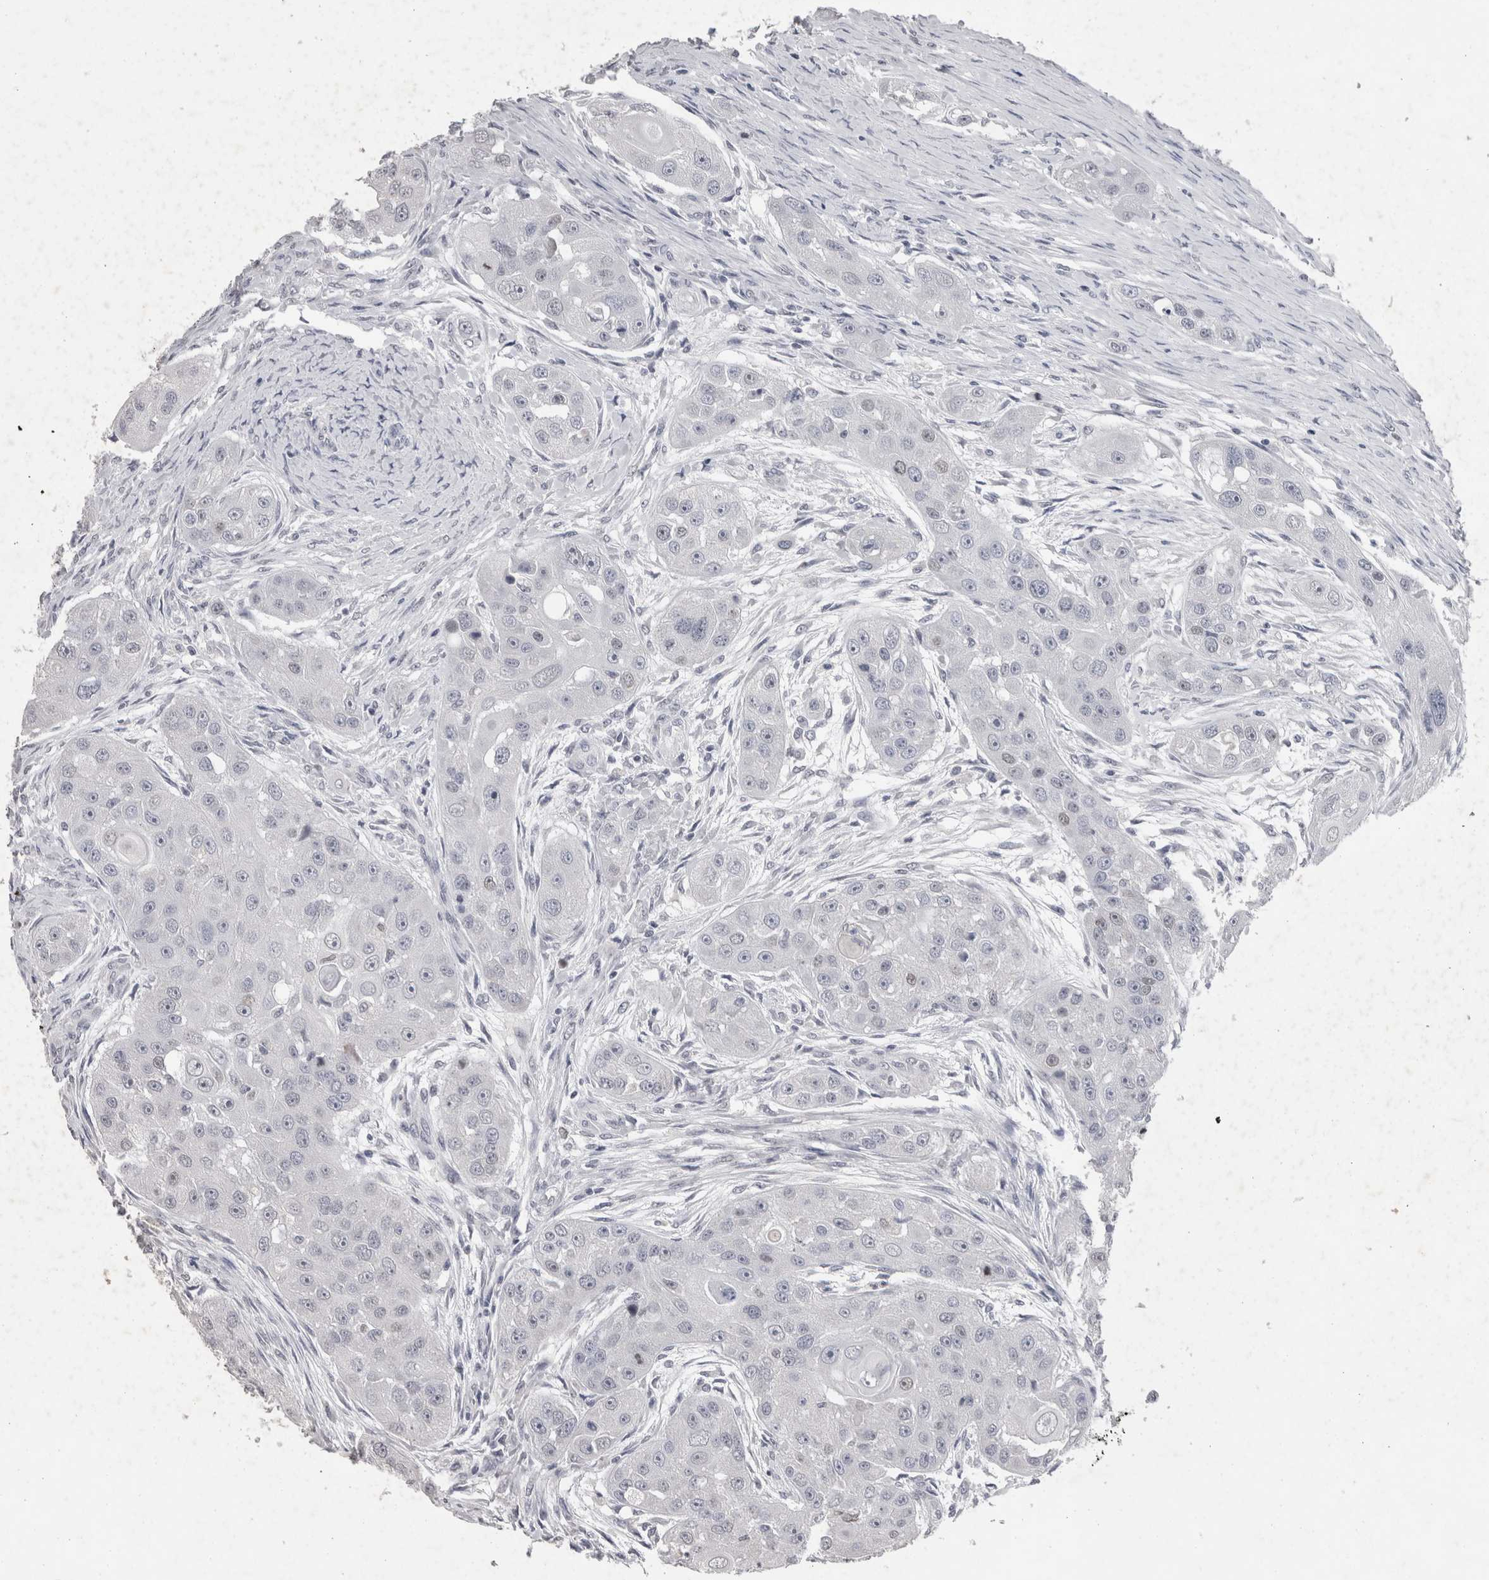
{"staining": {"intensity": "weak", "quantity": "<25%", "location": "nuclear"}, "tissue": "head and neck cancer", "cell_type": "Tumor cells", "image_type": "cancer", "snomed": [{"axis": "morphology", "description": "Normal tissue, NOS"}, {"axis": "morphology", "description": "Squamous cell carcinoma, NOS"}, {"axis": "topography", "description": "Skeletal muscle"}, {"axis": "topography", "description": "Head-Neck"}], "caption": "Micrograph shows no significant protein expression in tumor cells of head and neck cancer (squamous cell carcinoma).", "gene": "DDX17", "patient": {"sex": "male", "age": 51}}